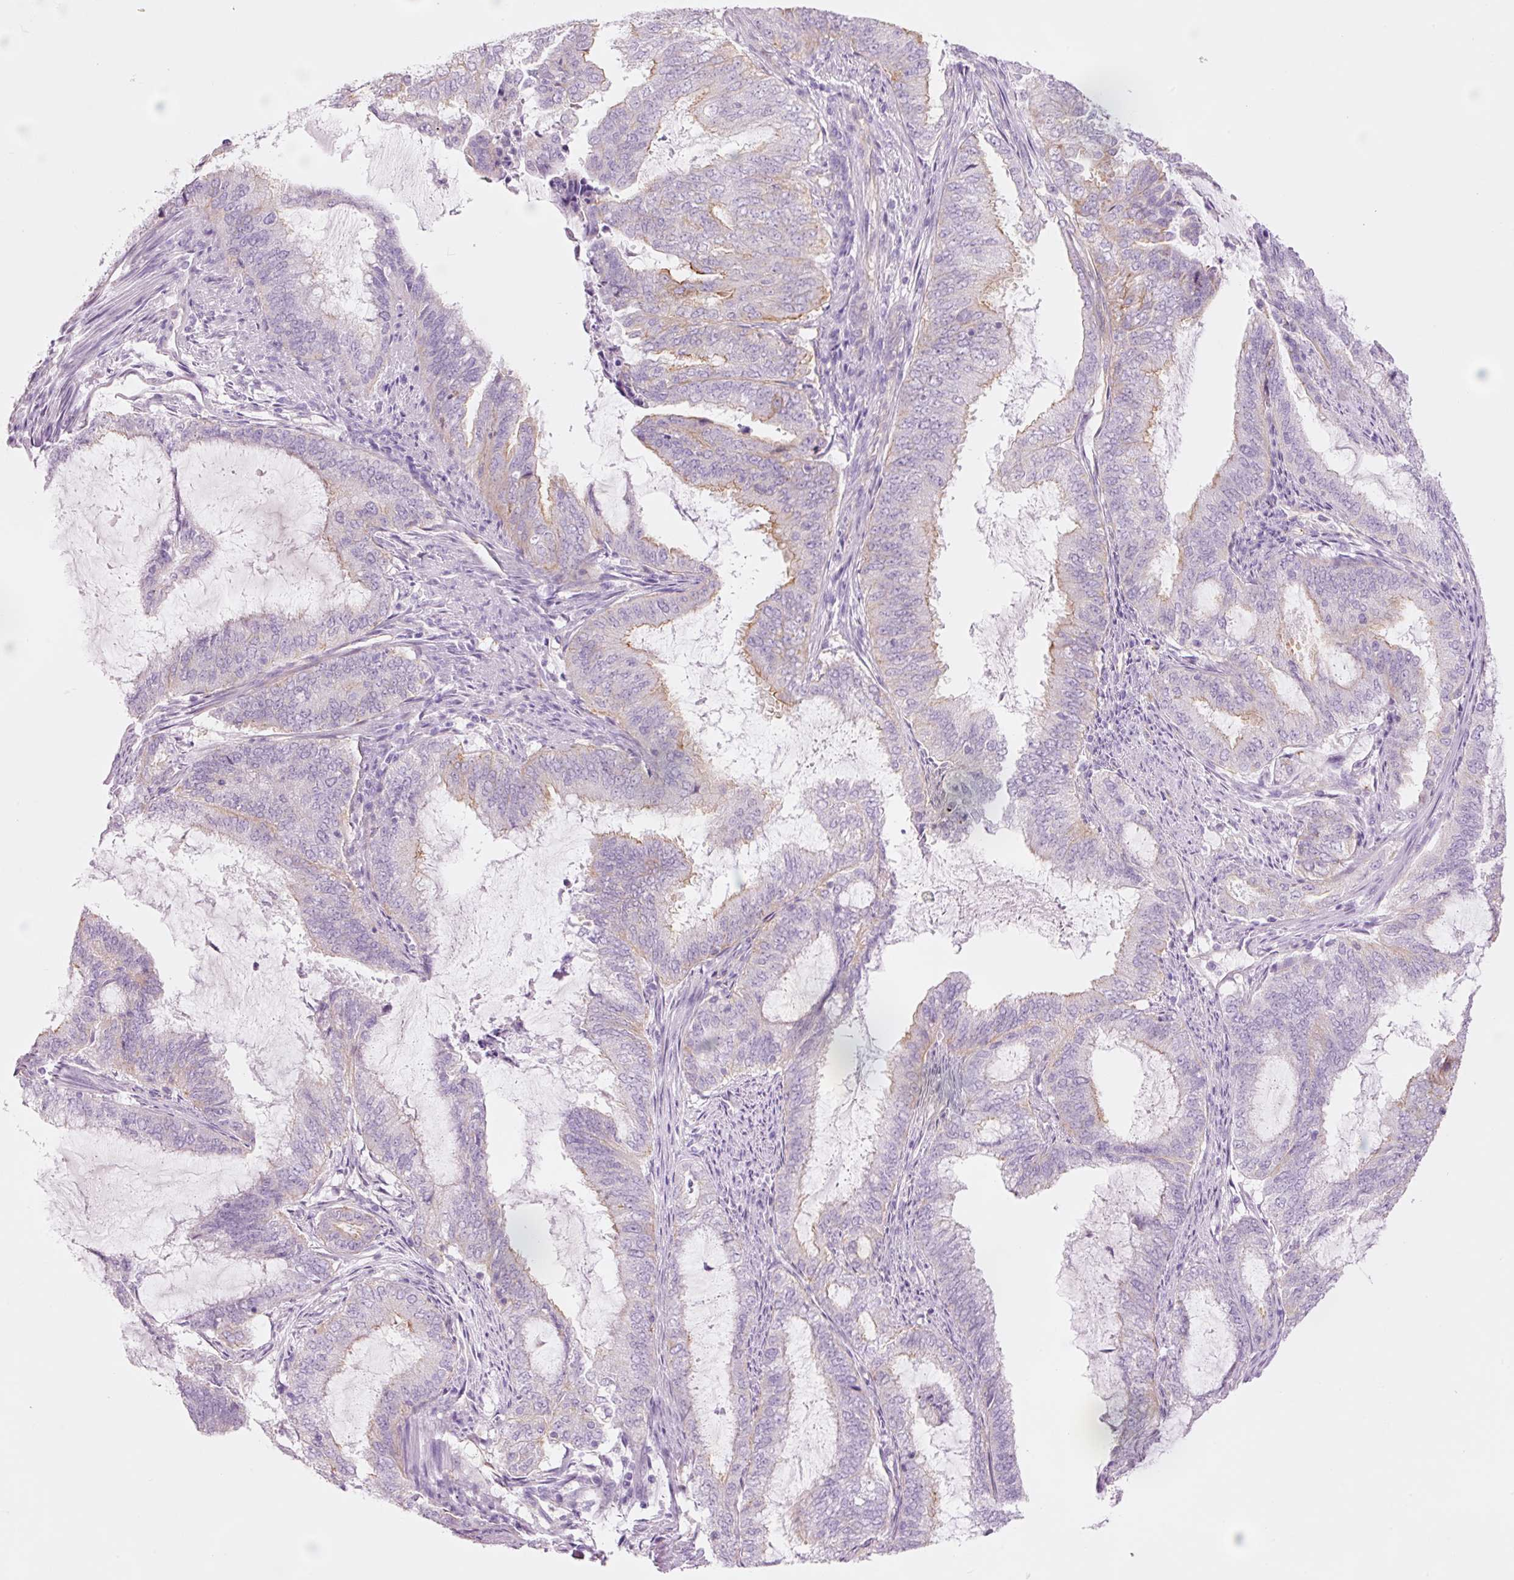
{"staining": {"intensity": "moderate", "quantity": "<25%", "location": "cytoplasmic/membranous"}, "tissue": "endometrial cancer", "cell_type": "Tumor cells", "image_type": "cancer", "snomed": [{"axis": "morphology", "description": "Adenocarcinoma, NOS"}, {"axis": "topography", "description": "Endometrium"}], "caption": "Endometrial cancer (adenocarcinoma) tissue reveals moderate cytoplasmic/membranous staining in about <25% of tumor cells (DAB (3,3'-diaminobenzidine) IHC with brightfield microscopy, high magnification).", "gene": "HSPA4L", "patient": {"sex": "female", "age": 51}}